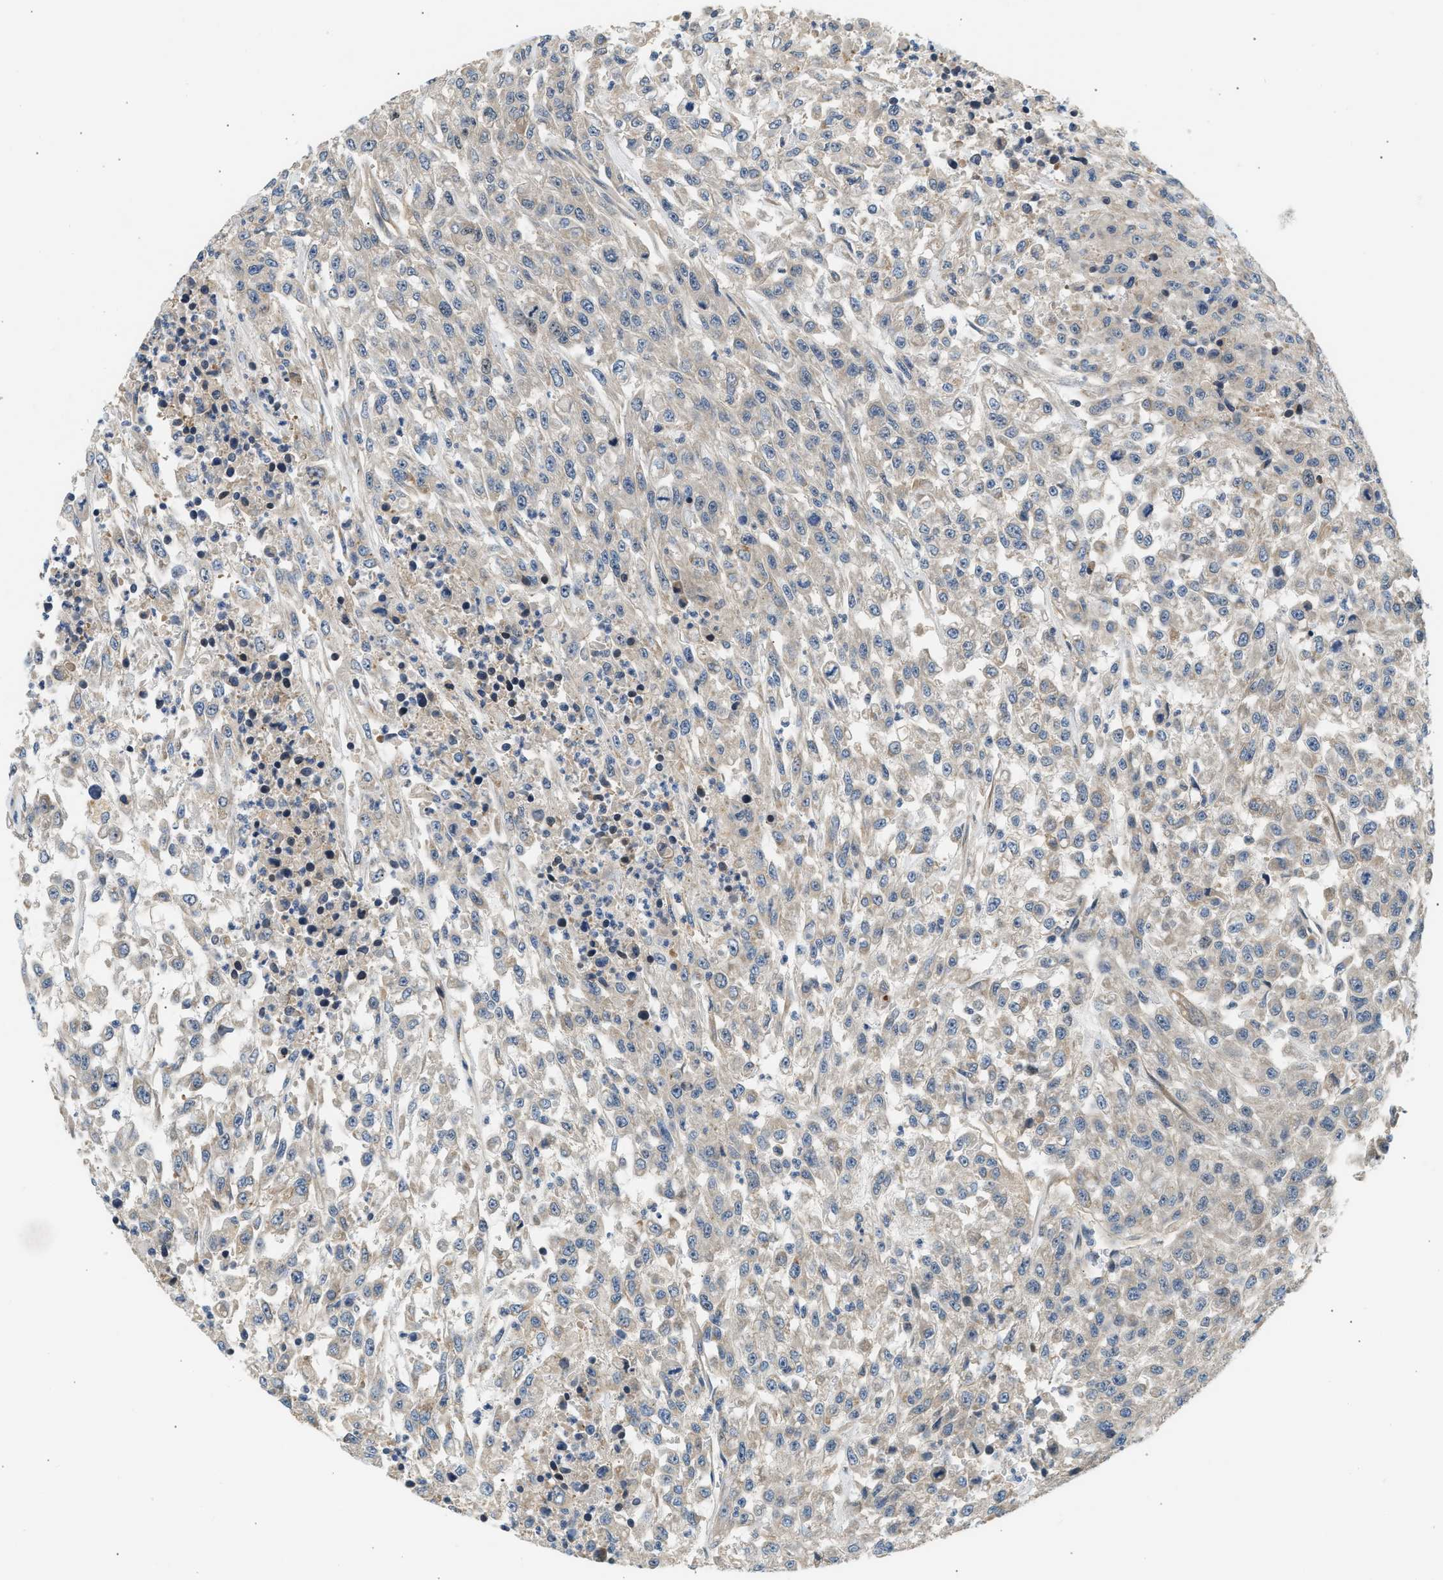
{"staining": {"intensity": "negative", "quantity": "none", "location": "none"}, "tissue": "urothelial cancer", "cell_type": "Tumor cells", "image_type": "cancer", "snomed": [{"axis": "morphology", "description": "Urothelial carcinoma, High grade"}, {"axis": "topography", "description": "Urinary bladder"}], "caption": "Tumor cells are negative for protein expression in human urothelial cancer.", "gene": "WDR31", "patient": {"sex": "male", "age": 46}}